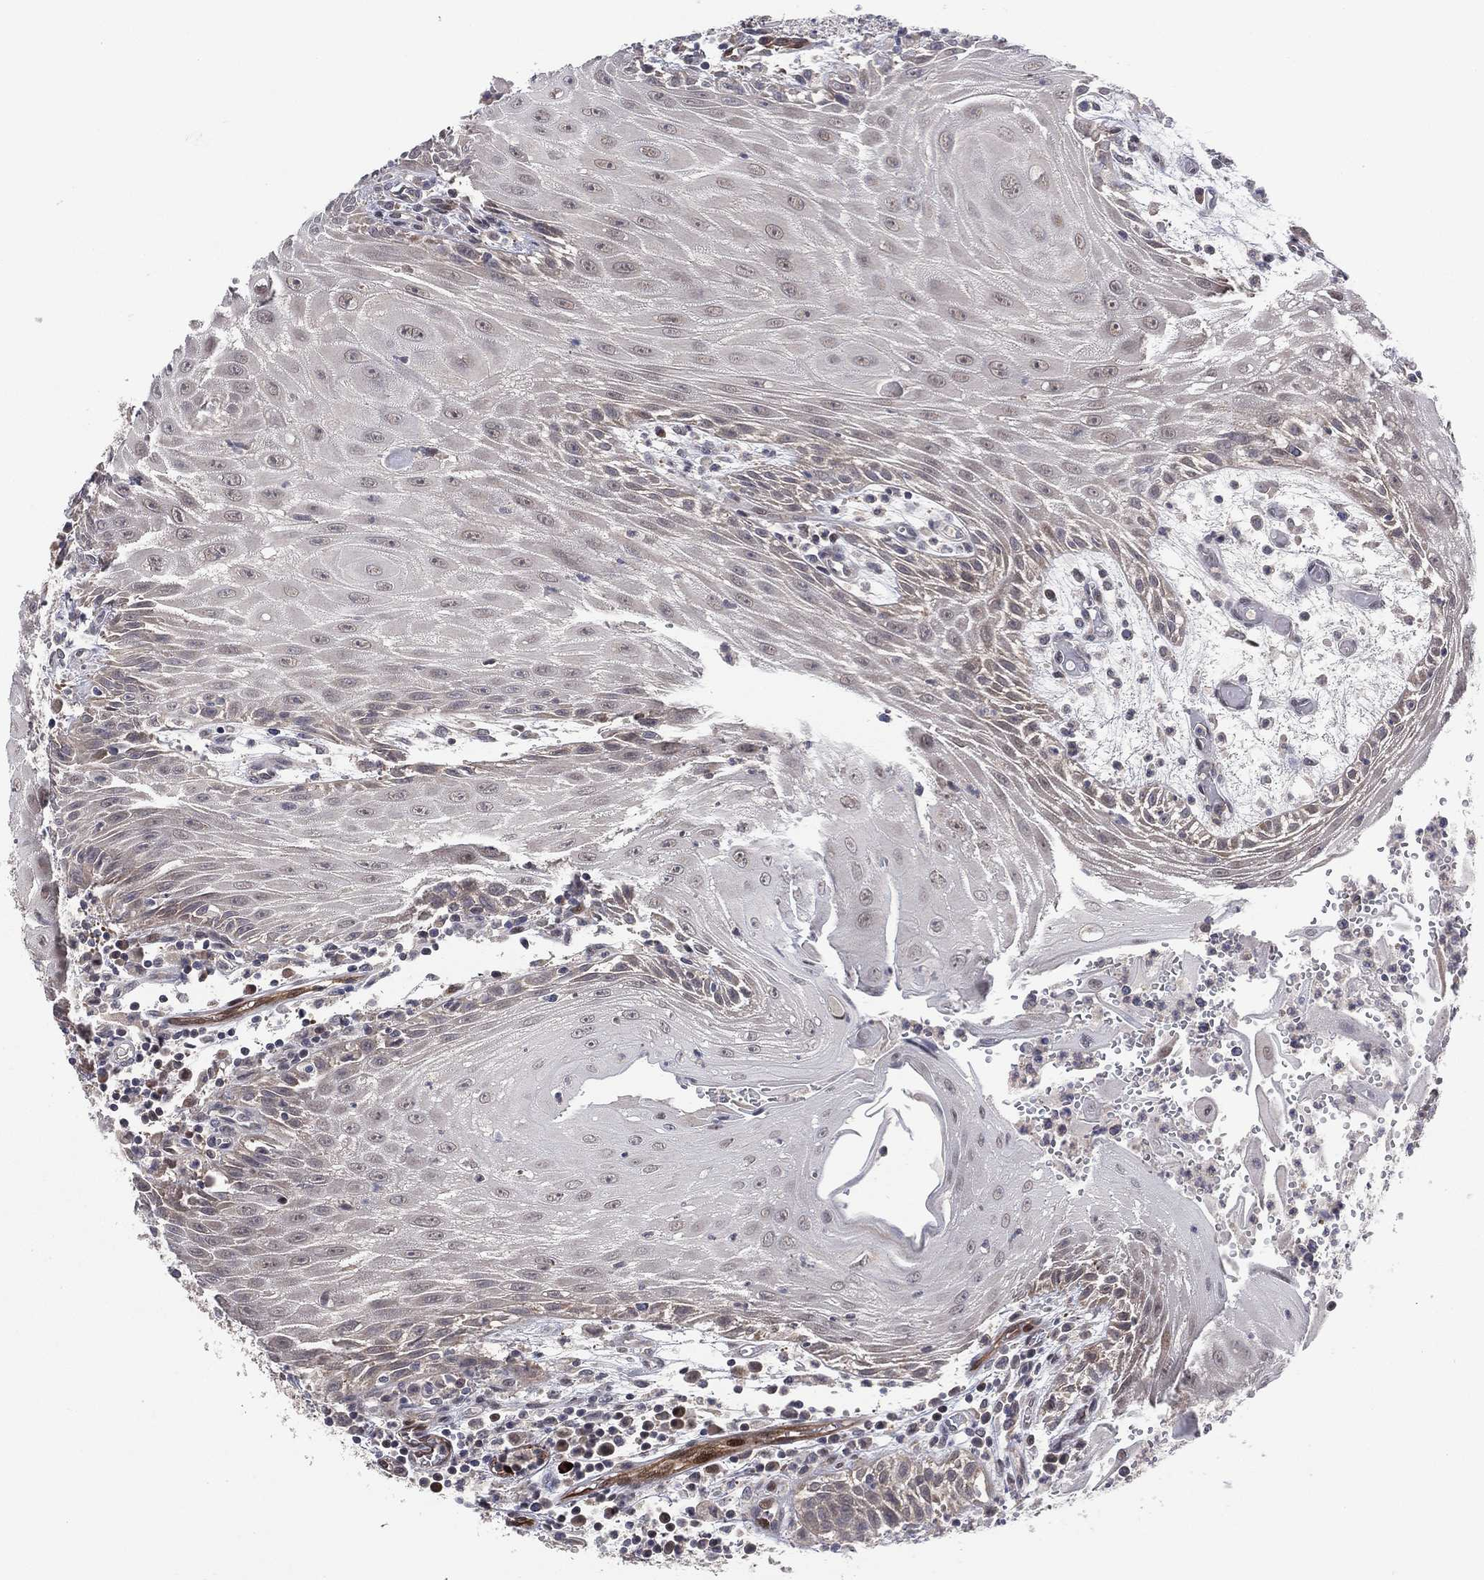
{"staining": {"intensity": "weak", "quantity": "<25%", "location": "cytoplasmic/membranous"}, "tissue": "head and neck cancer", "cell_type": "Tumor cells", "image_type": "cancer", "snomed": [{"axis": "morphology", "description": "Squamous cell carcinoma, NOS"}, {"axis": "topography", "description": "Oral tissue"}, {"axis": "topography", "description": "Head-Neck"}], "caption": "A photomicrograph of head and neck squamous cell carcinoma stained for a protein exhibits no brown staining in tumor cells.", "gene": "SNCG", "patient": {"sex": "male", "age": 58}}